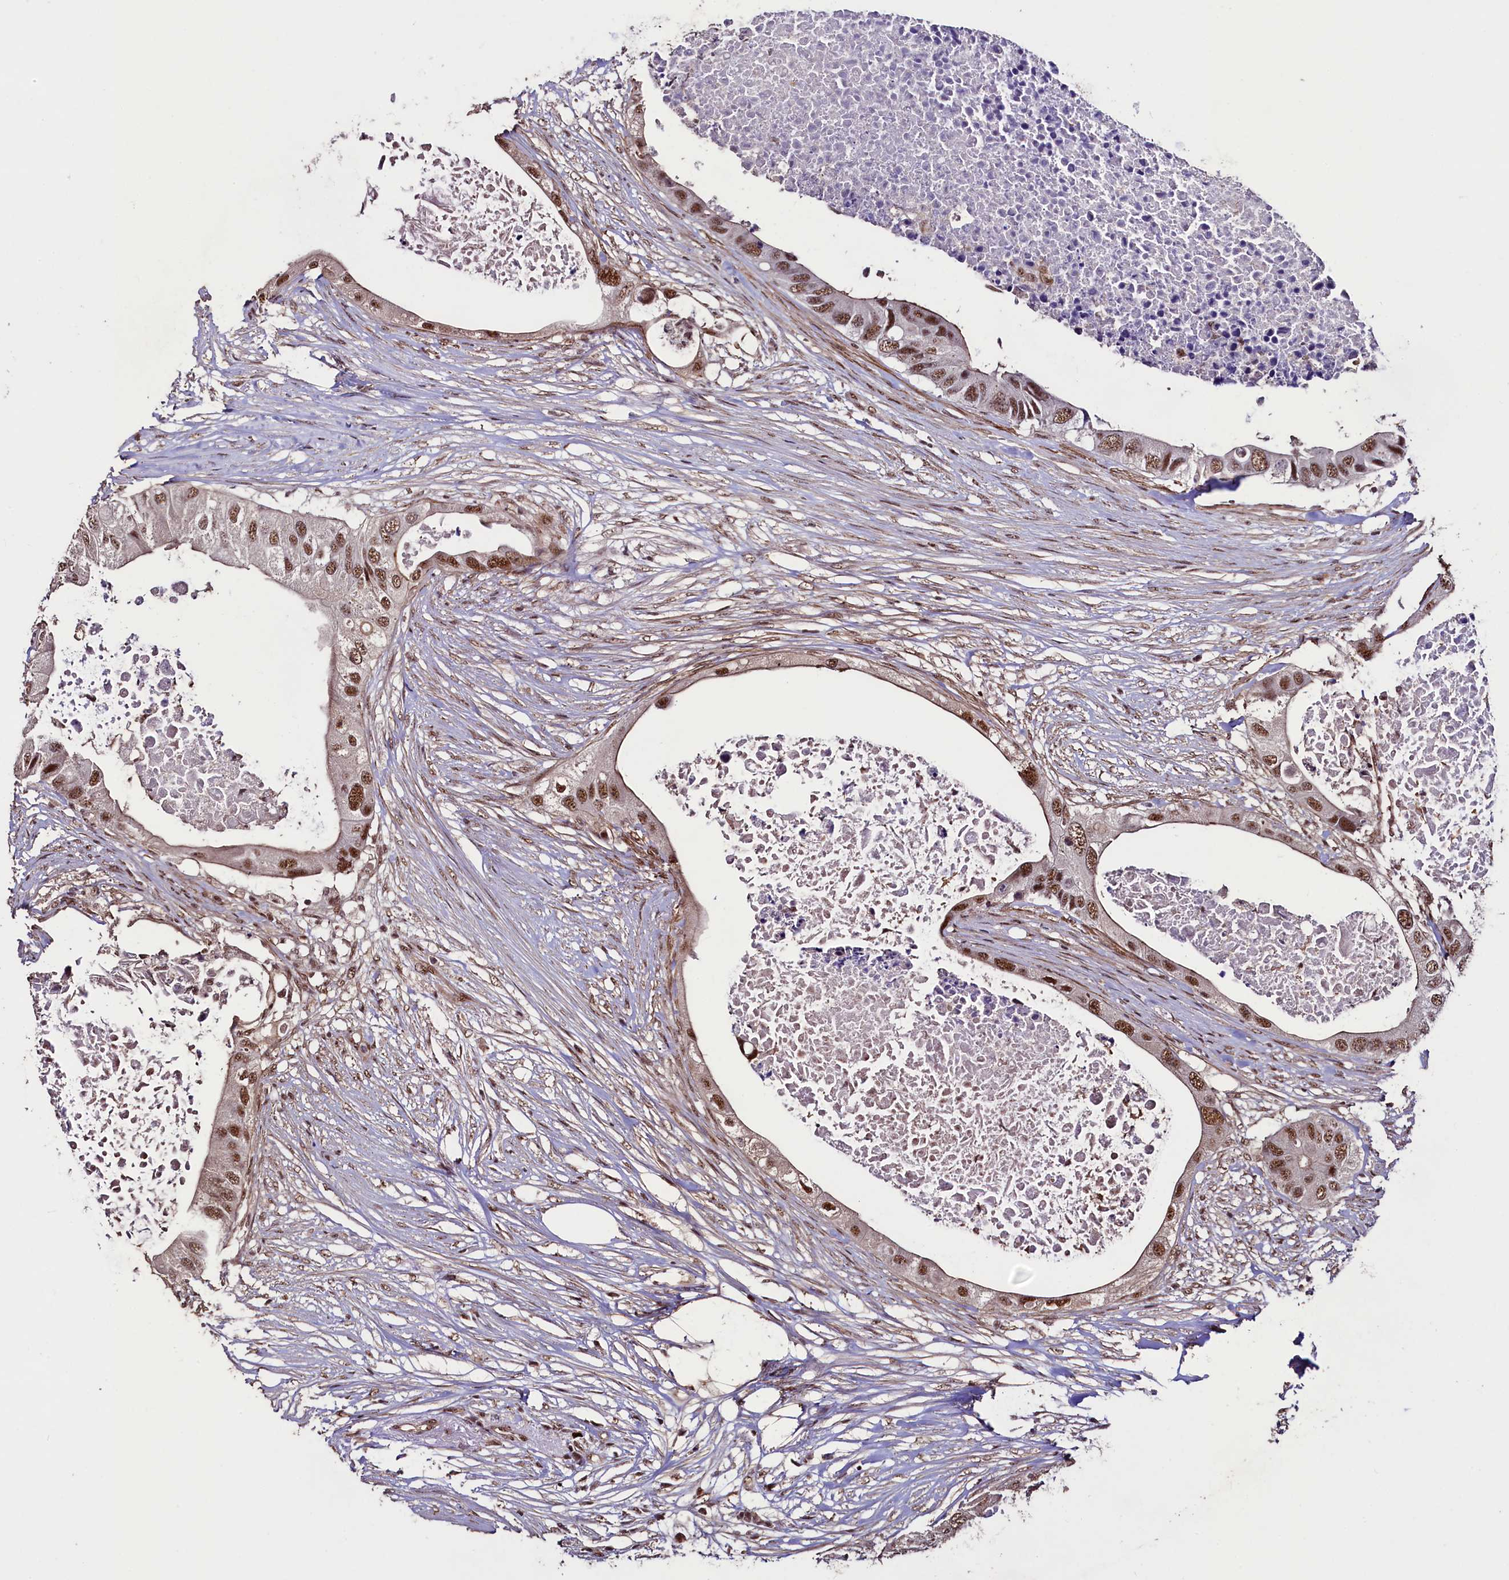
{"staining": {"intensity": "moderate", "quantity": ">75%", "location": "nuclear"}, "tissue": "colorectal cancer", "cell_type": "Tumor cells", "image_type": "cancer", "snomed": [{"axis": "morphology", "description": "Adenocarcinoma, NOS"}, {"axis": "topography", "description": "Colon"}], "caption": "Colorectal cancer (adenocarcinoma) stained for a protein exhibits moderate nuclear positivity in tumor cells.", "gene": "SFSWAP", "patient": {"sex": "male", "age": 71}}